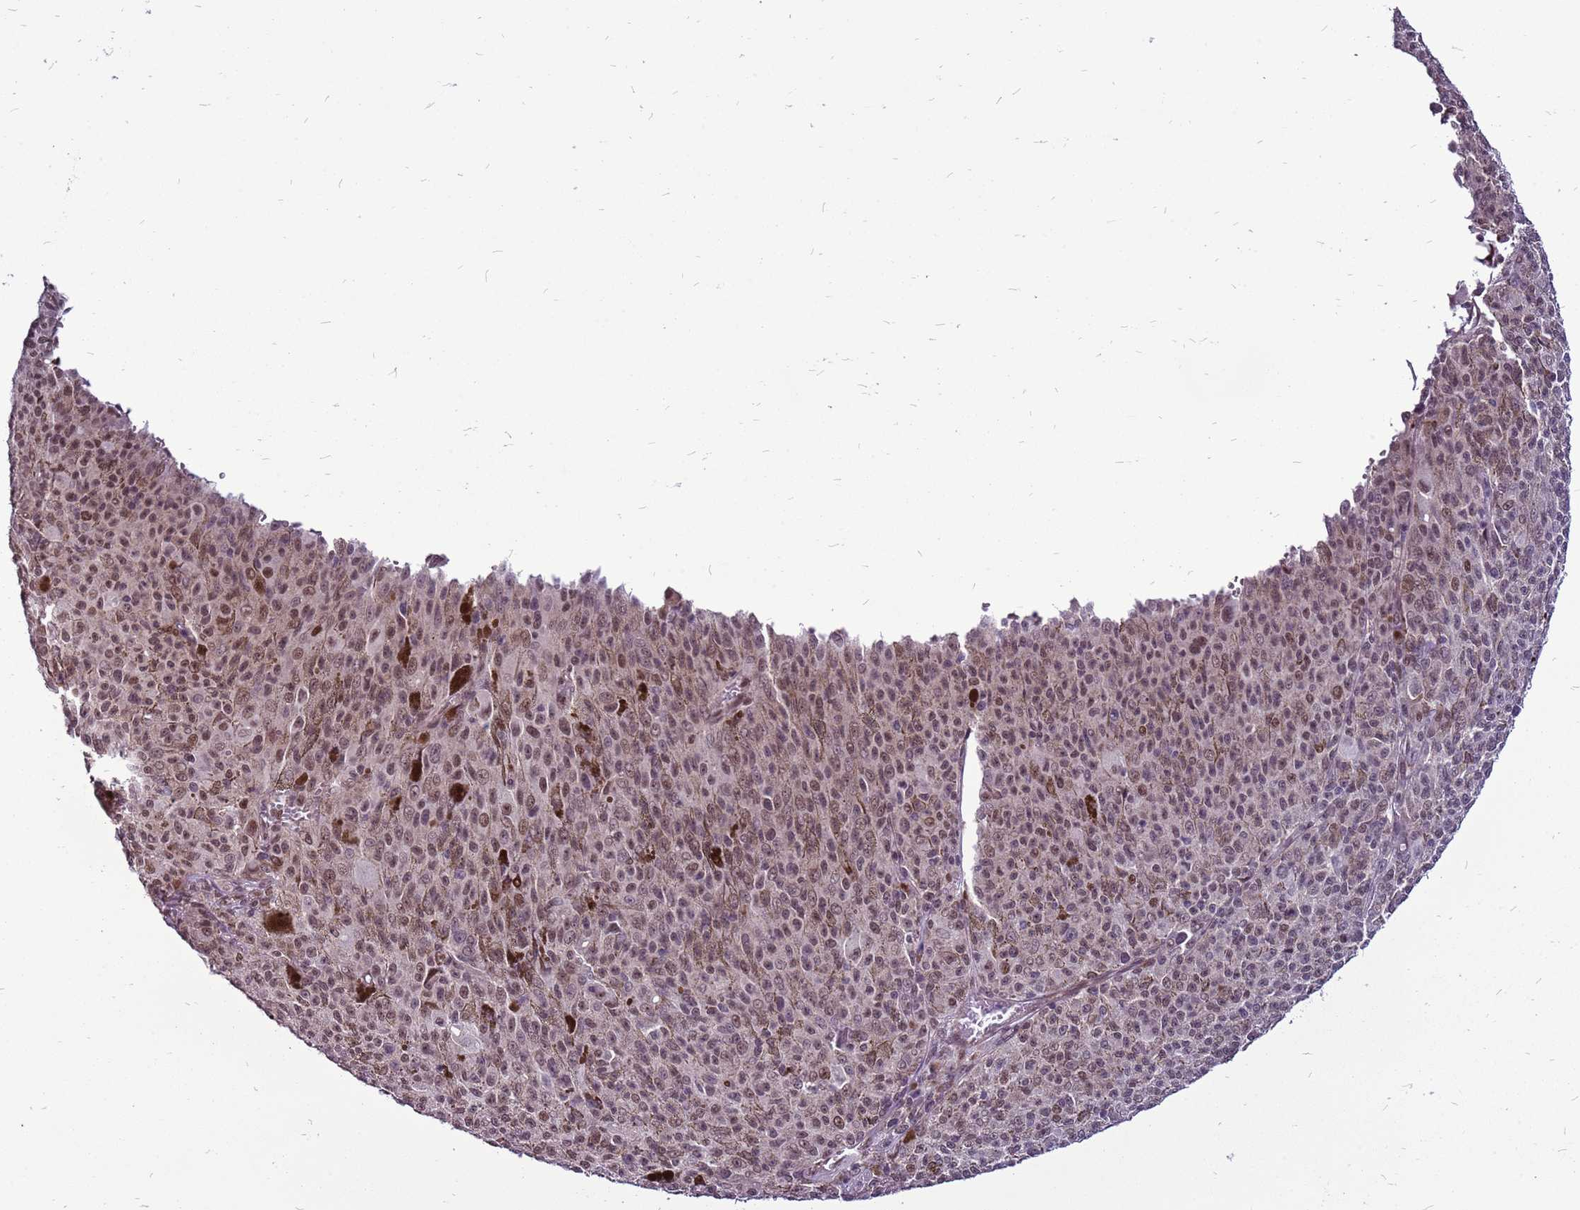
{"staining": {"intensity": "moderate", "quantity": ">75%", "location": "nuclear"}, "tissue": "melanoma", "cell_type": "Tumor cells", "image_type": "cancer", "snomed": [{"axis": "morphology", "description": "Malignant melanoma, NOS"}, {"axis": "topography", "description": "Skin"}], "caption": "A photomicrograph showing moderate nuclear expression in approximately >75% of tumor cells in malignant melanoma, as visualized by brown immunohistochemical staining.", "gene": "CCDC166", "patient": {"sex": "female", "age": 52}}